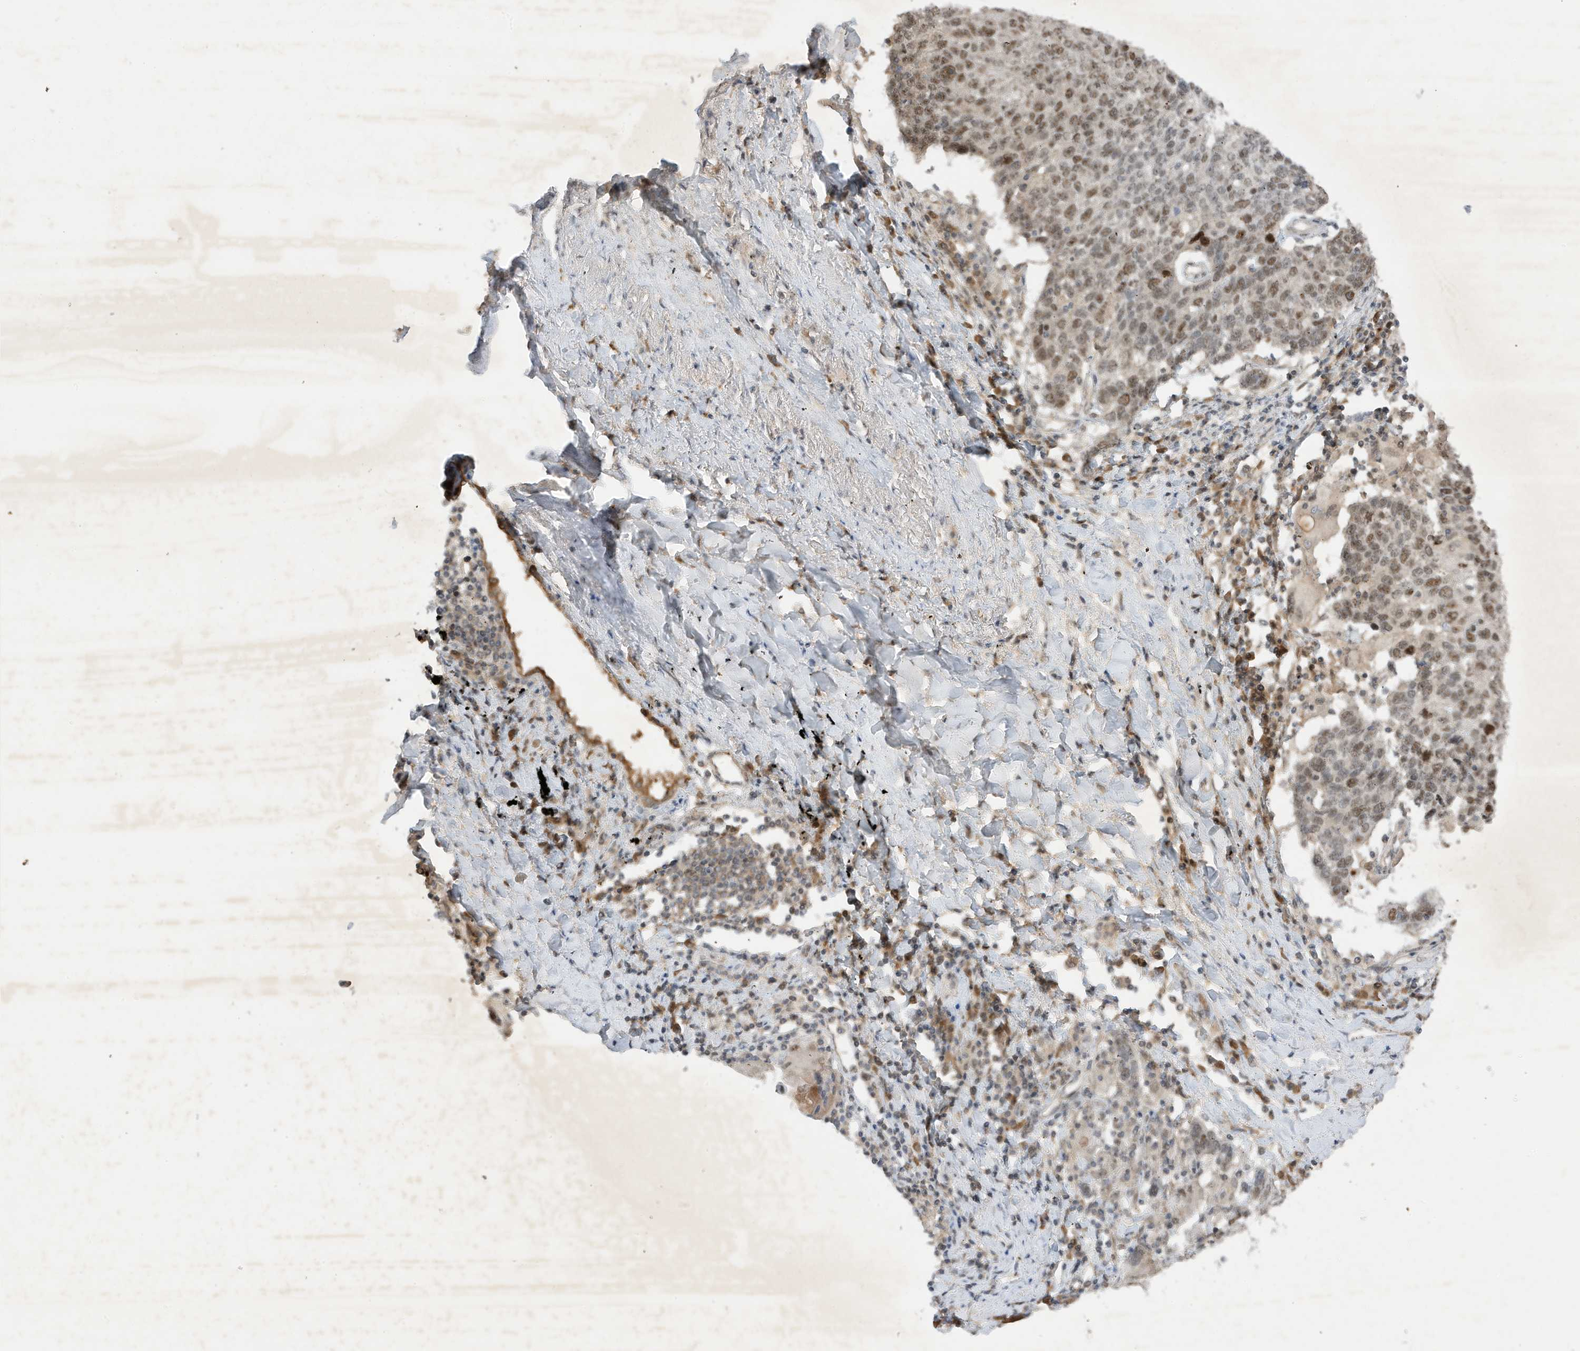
{"staining": {"intensity": "moderate", "quantity": ">75%", "location": "nuclear"}, "tissue": "lung cancer", "cell_type": "Tumor cells", "image_type": "cancer", "snomed": [{"axis": "morphology", "description": "Squamous cell carcinoma, NOS"}, {"axis": "topography", "description": "Lung"}], "caption": "The micrograph exhibits staining of lung cancer (squamous cell carcinoma), revealing moderate nuclear protein expression (brown color) within tumor cells.", "gene": "MAST3", "patient": {"sex": "male", "age": 66}}